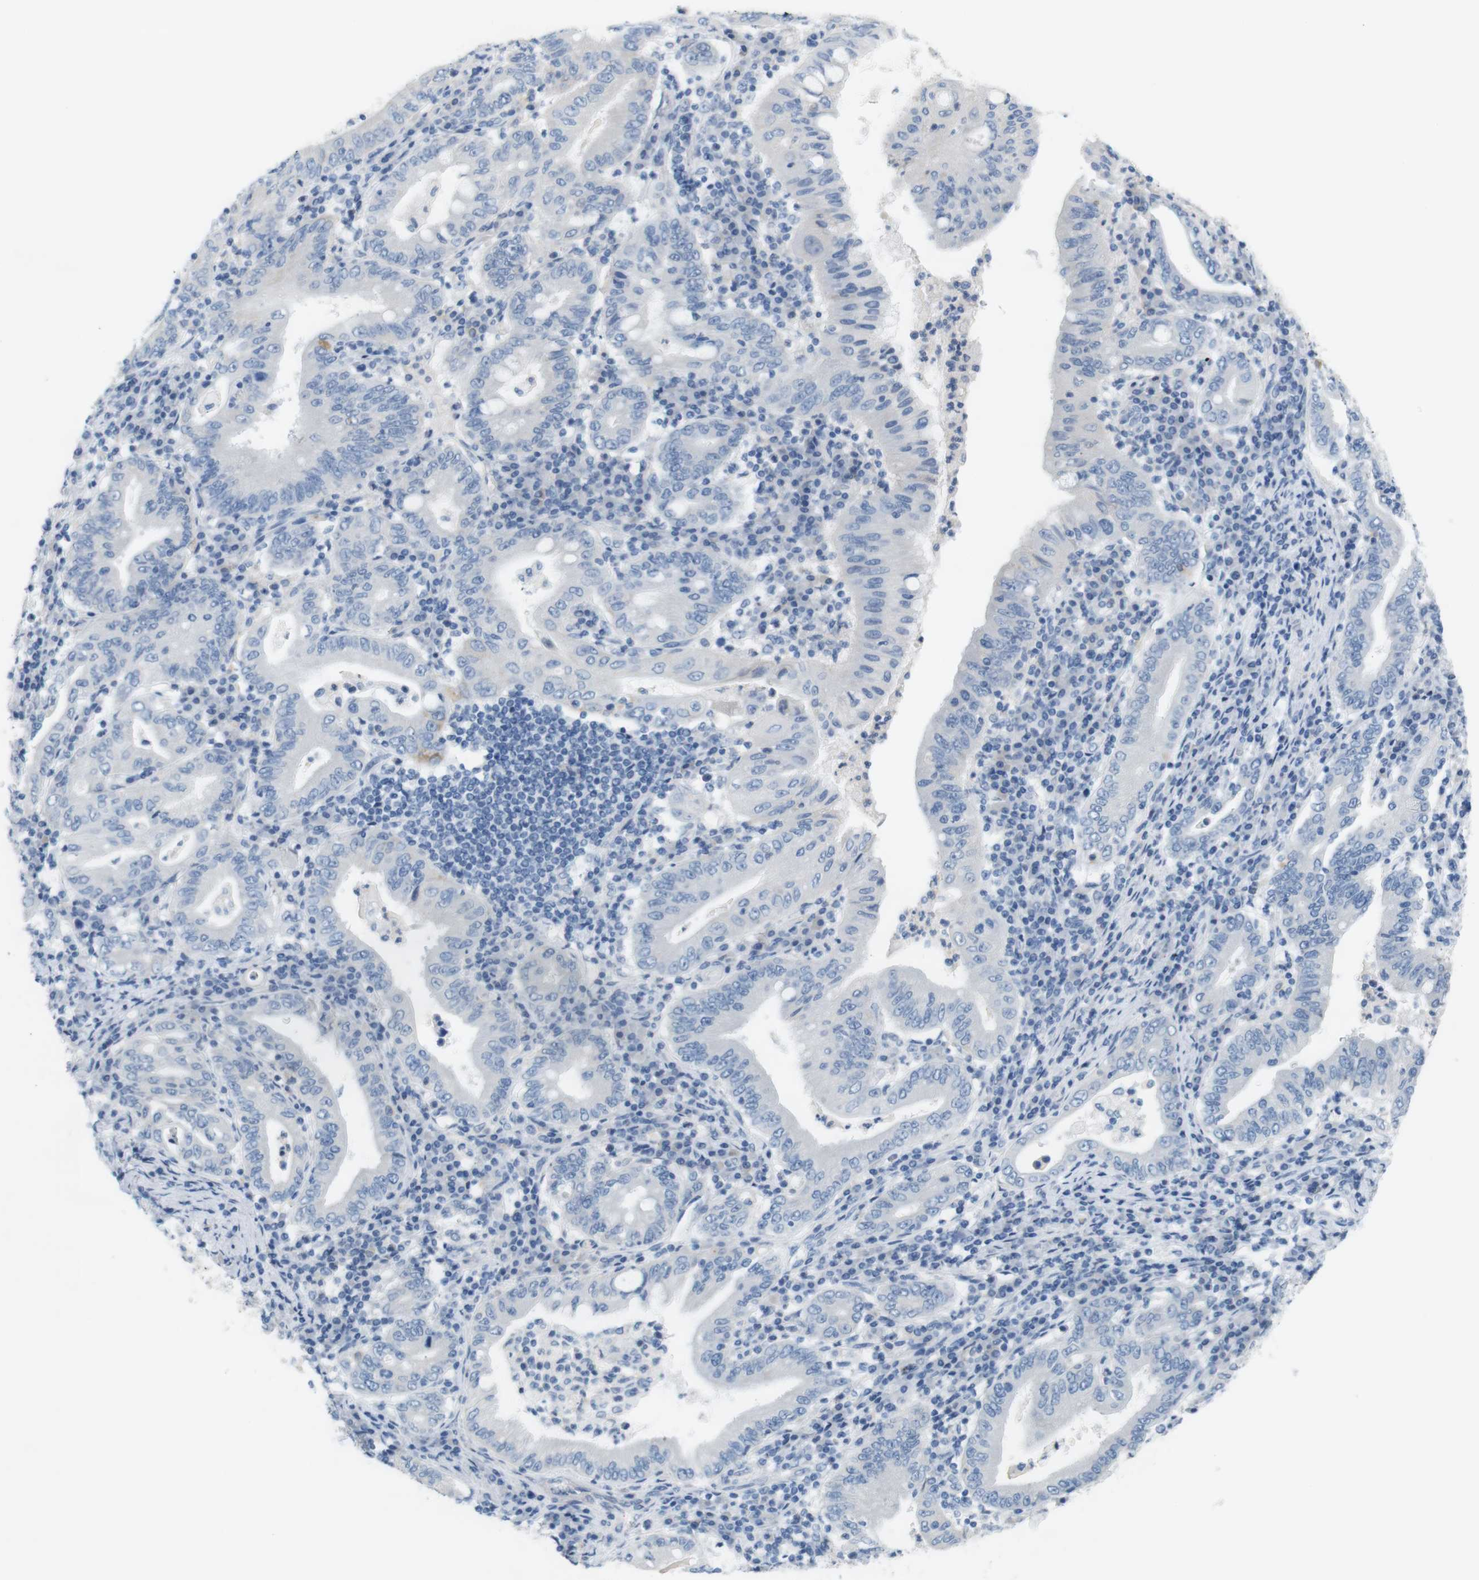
{"staining": {"intensity": "negative", "quantity": "none", "location": "none"}, "tissue": "stomach cancer", "cell_type": "Tumor cells", "image_type": "cancer", "snomed": [{"axis": "morphology", "description": "Normal tissue, NOS"}, {"axis": "morphology", "description": "Adenocarcinoma, NOS"}, {"axis": "topography", "description": "Esophagus"}, {"axis": "topography", "description": "Stomach, upper"}, {"axis": "topography", "description": "Peripheral nerve tissue"}], "caption": "Immunohistochemical staining of human stomach cancer demonstrates no significant positivity in tumor cells. (Brightfield microscopy of DAB immunohistochemistry at high magnification).", "gene": "LRRK2", "patient": {"sex": "male", "age": 62}}